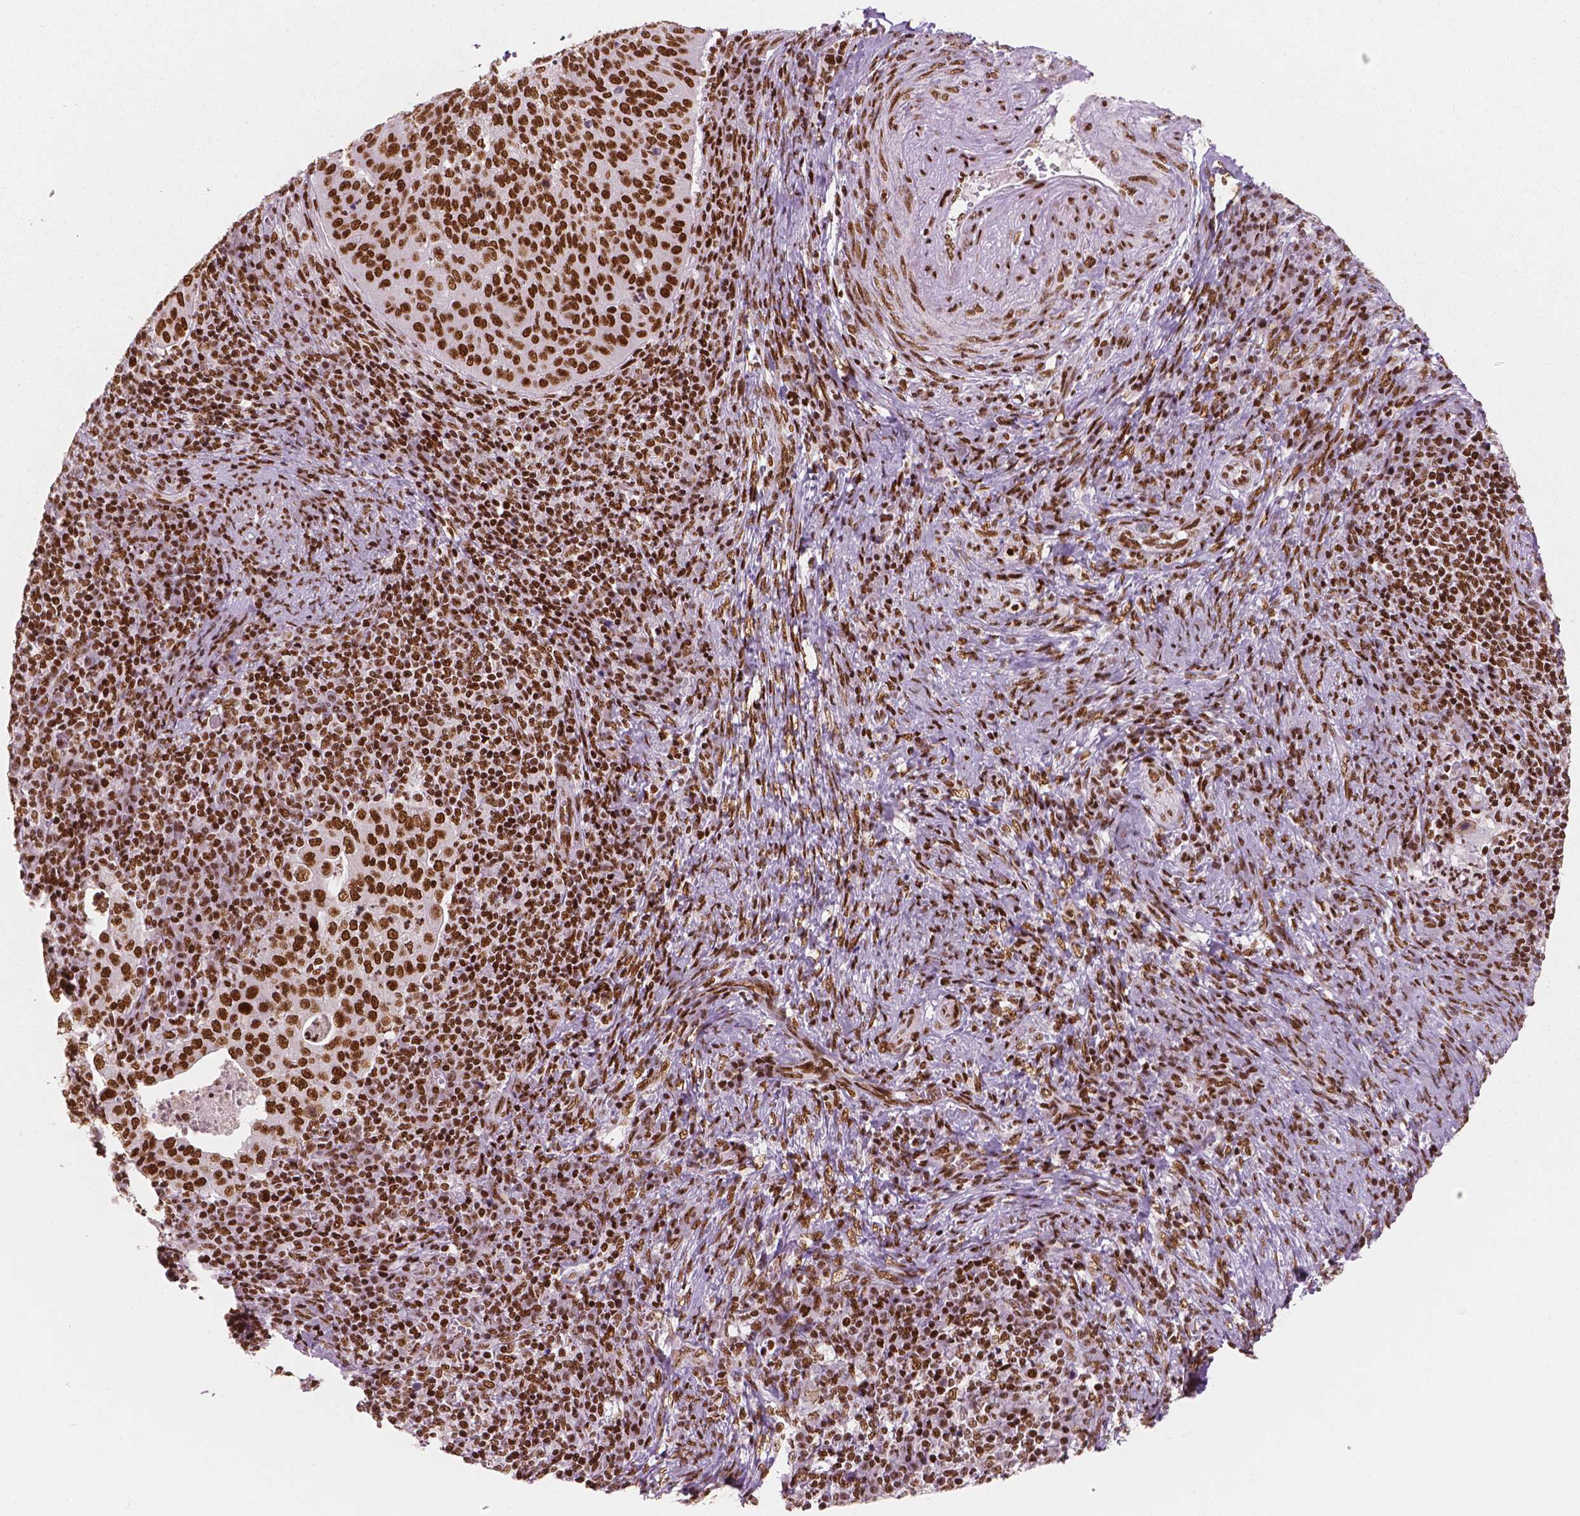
{"staining": {"intensity": "strong", "quantity": ">75%", "location": "nuclear"}, "tissue": "cervical cancer", "cell_type": "Tumor cells", "image_type": "cancer", "snomed": [{"axis": "morphology", "description": "Squamous cell carcinoma, NOS"}, {"axis": "topography", "description": "Cervix"}], "caption": "DAB (3,3'-diaminobenzidine) immunohistochemical staining of cervical cancer (squamous cell carcinoma) shows strong nuclear protein expression in about >75% of tumor cells. The staining is performed using DAB (3,3'-diaminobenzidine) brown chromogen to label protein expression. The nuclei are counter-stained blue using hematoxylin.", "gene": "BRD4", "patient": {"sex": "female", "age": 39}}